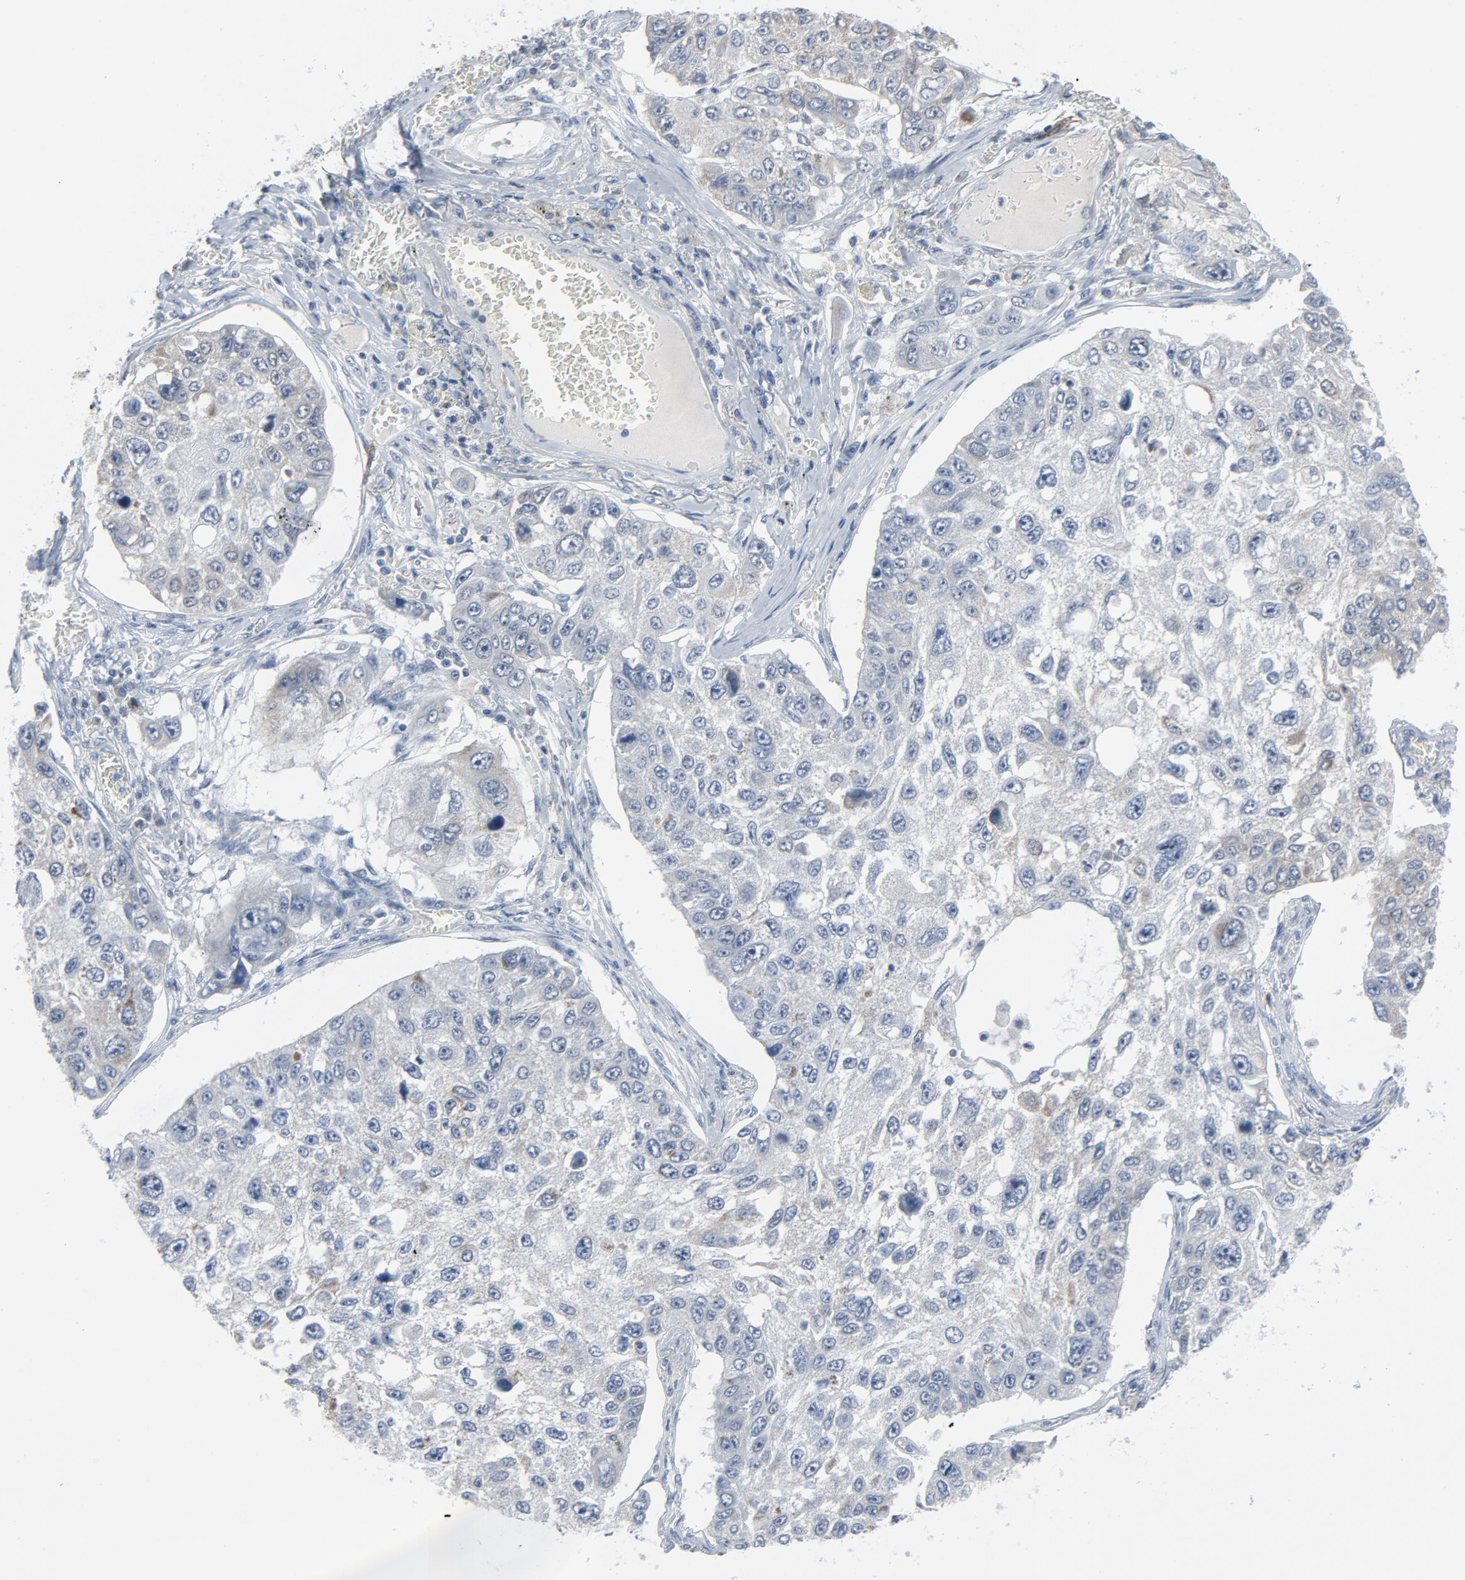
{"staining": {"intensity": "negative", "quantity": "none", "location": "none"}, "tissue": "lung cancer", "cell_type": "Tumor cells", "image_type": "cancer", "snomed": [{"axis": "morphology", "description": "Squamous cell carcinoma, NOS"}, {"axis": "topography", "description": "Lung"}], "caption": "High magnification brightfield microscopy of lung squamous cell carcinoma stained with DAB (3,3'-diaminobenzidine) (brown) and counterstained with hematoxylin (blue): tumor cells show no significant positivity.", "gene": "GPX2", "patient": {"sex": "male", "age": 71}}